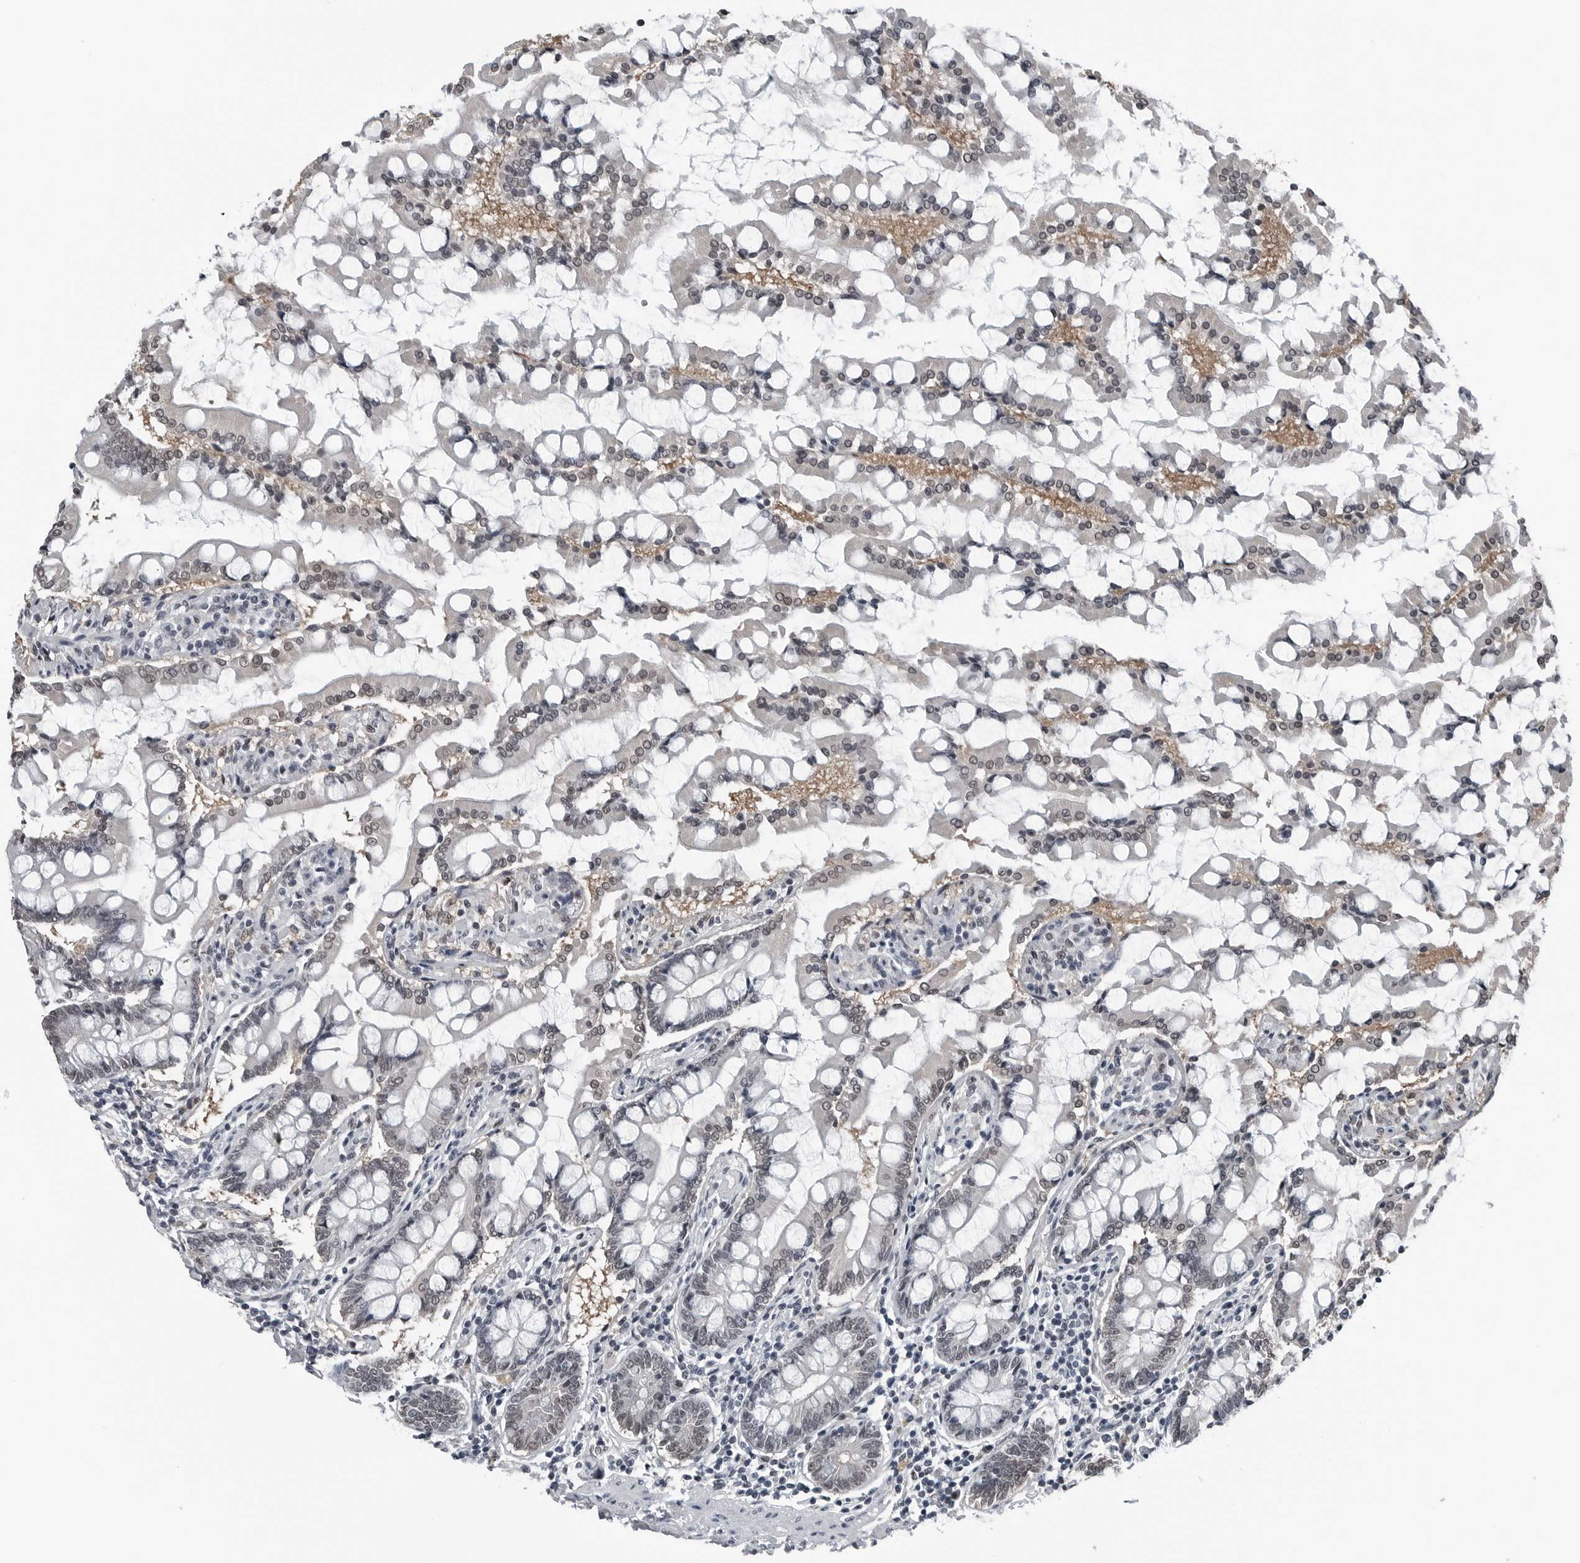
{"staining": {"intensity": "moderate", "quantity": "25%-75%", "location": "nuclear"}, "tissue": "small intestine", "cell_type": "Glandular cells", "image_type": "normal", "snomed": [{"axis": "morphology", "description": "Normal tissue, NOS"}, {"axis": "topography", "description": "Small intestine"}], "caption": "Protein staining of normal small intestine shows moderate nuclear positivity in about 25%-75% of glandular cells. Nuclei are stained in blue.", "gene": "AKR1A1", "patient": {"sex": "male", "age": 41}}